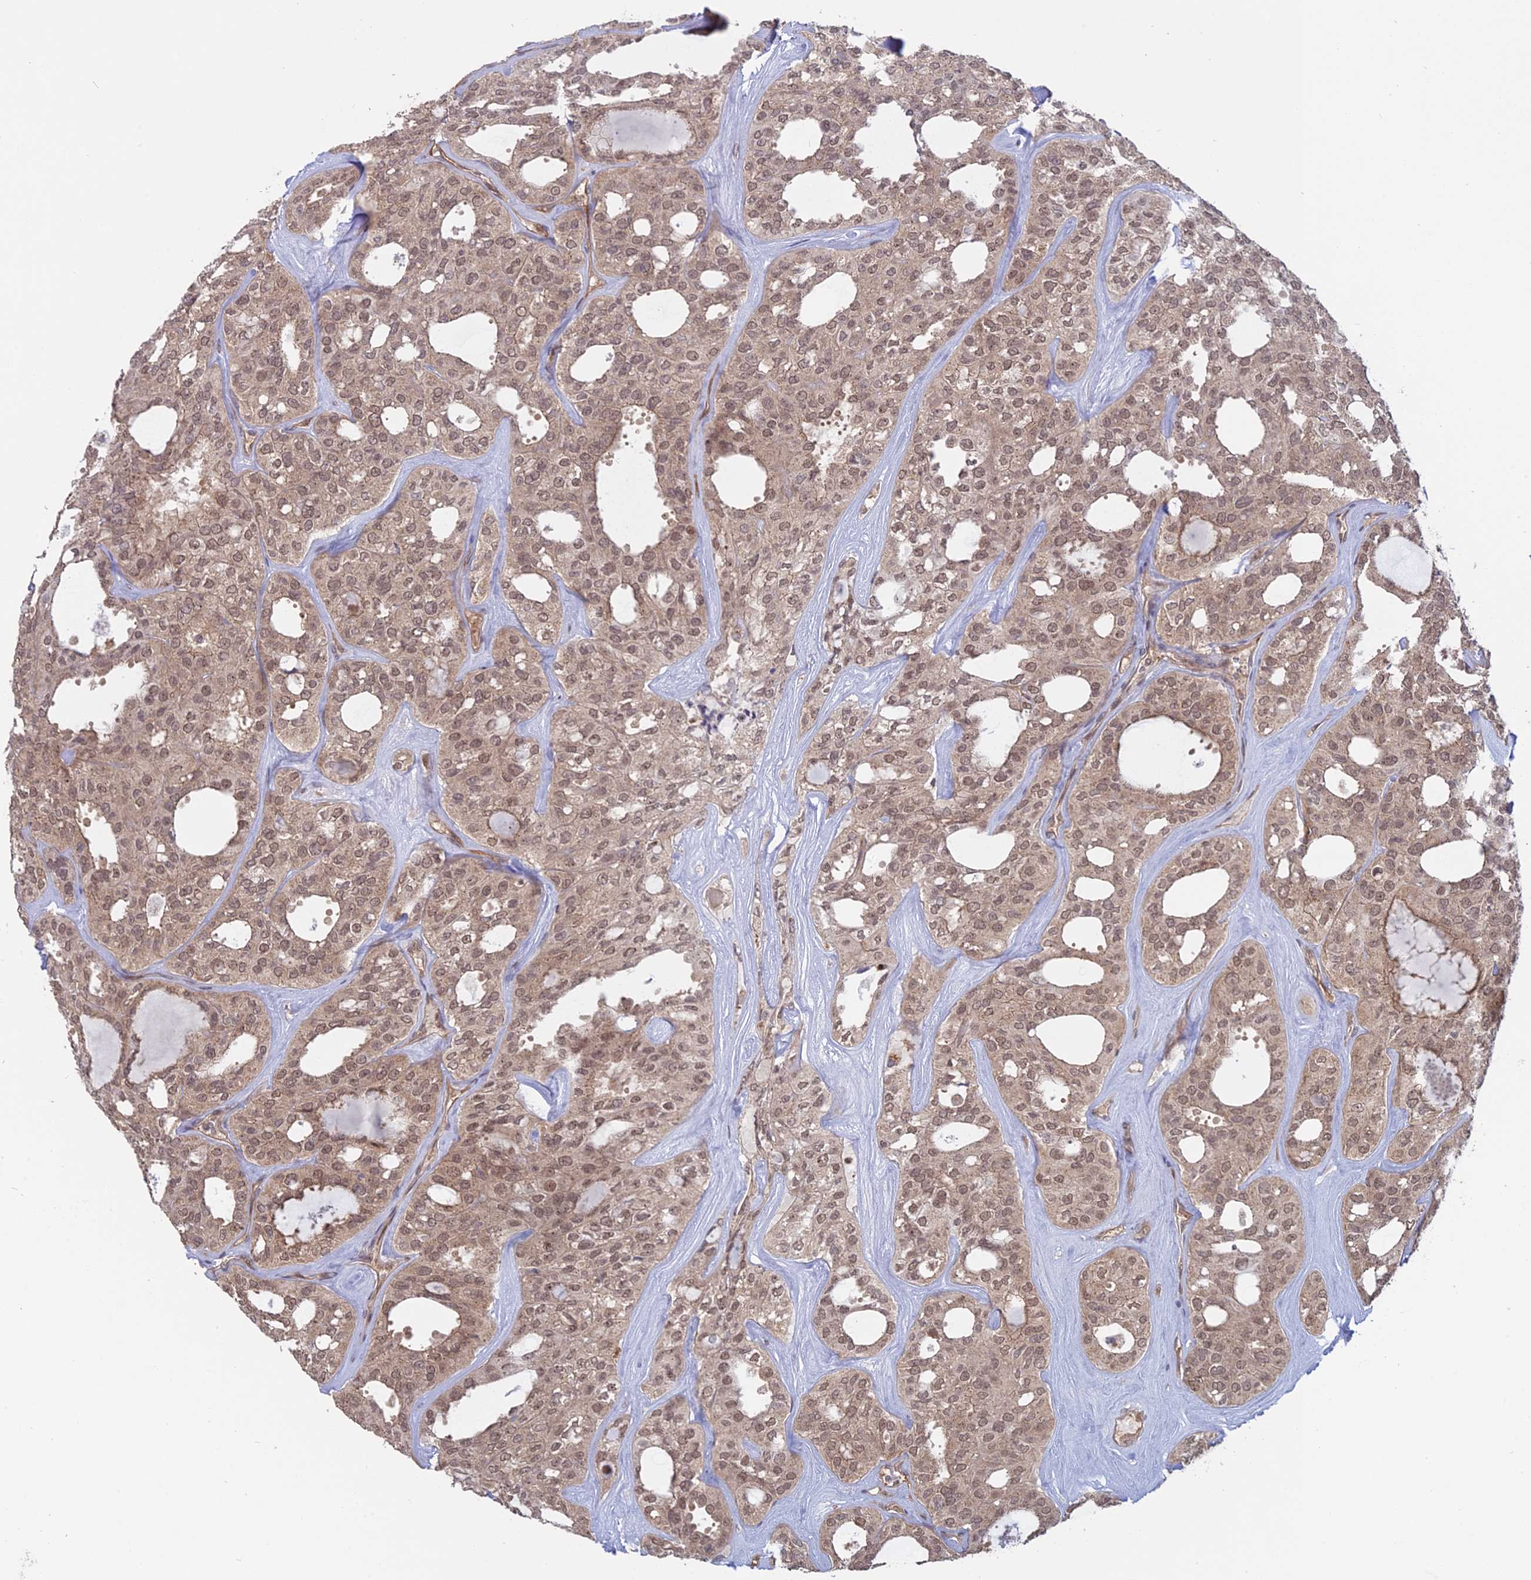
{"staining": {"intensity": "moderate", "quantity": ">75%", "location": "nuclear"}, "tissue": "thyroid cancer", "cell_type": "Tumor cells", "image_type": "cancer", "snomed": [{"axis": "morphology", "description": "Follicular adenoma carcinoma, NOS"}, {"axis": "topography", "description": "Thyroid gland"}], "caption": "Follicular adenoma carcinoma (thyroid) was stained to show a protein in brown. There is medium levels of moderate nuclear expression in approximately >75% of tumor cells.", "gene": "PKIG", "patient": {"sex": "male", "age": 75}}